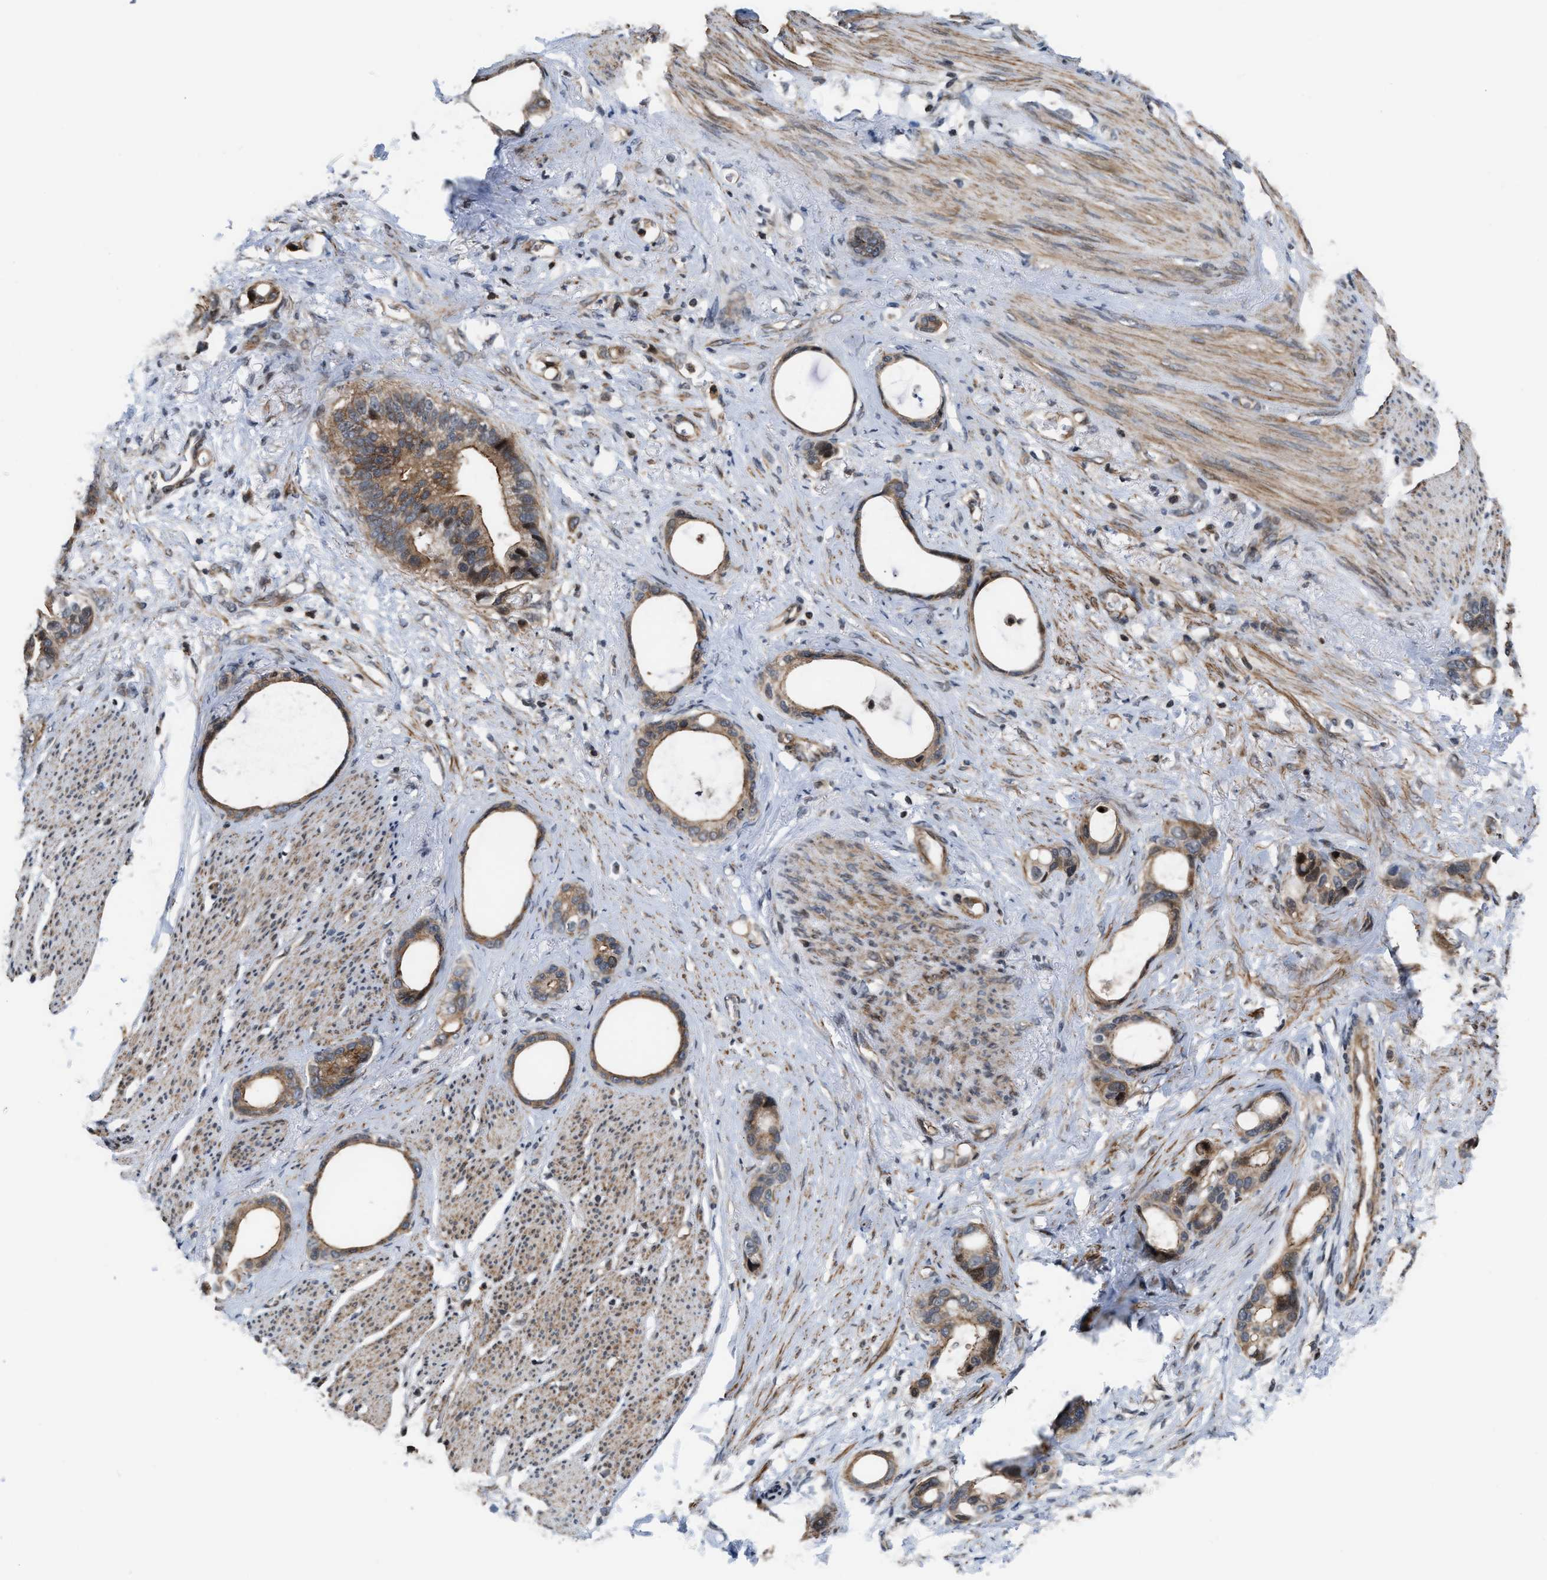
{"staining": {"intensity": "moderate", "quantity": ">75%", "location": "cytoplasmic/membranous"}, "tissue": "stomach cancer", "cell_type": "Tumor cells", "image_type": "cancer", "snomed": [{"axis": "morphology", "description": "Adenocarcinoma, NOS"}, {"axis": "topography", "description": "Stomach"}], "caption": "Protein staining of stomach cancer (adenocarcinoma) tissue reveals moderate cytoplasmic/membranous positivity in approximately >75% of tumor cells. (Stains: DAB in brown, nuclei in blue, Microscopy: brightfield microscopy at high magnification).", "gene": "STAU2", "patient": {"sex": "female", "age": 75}}